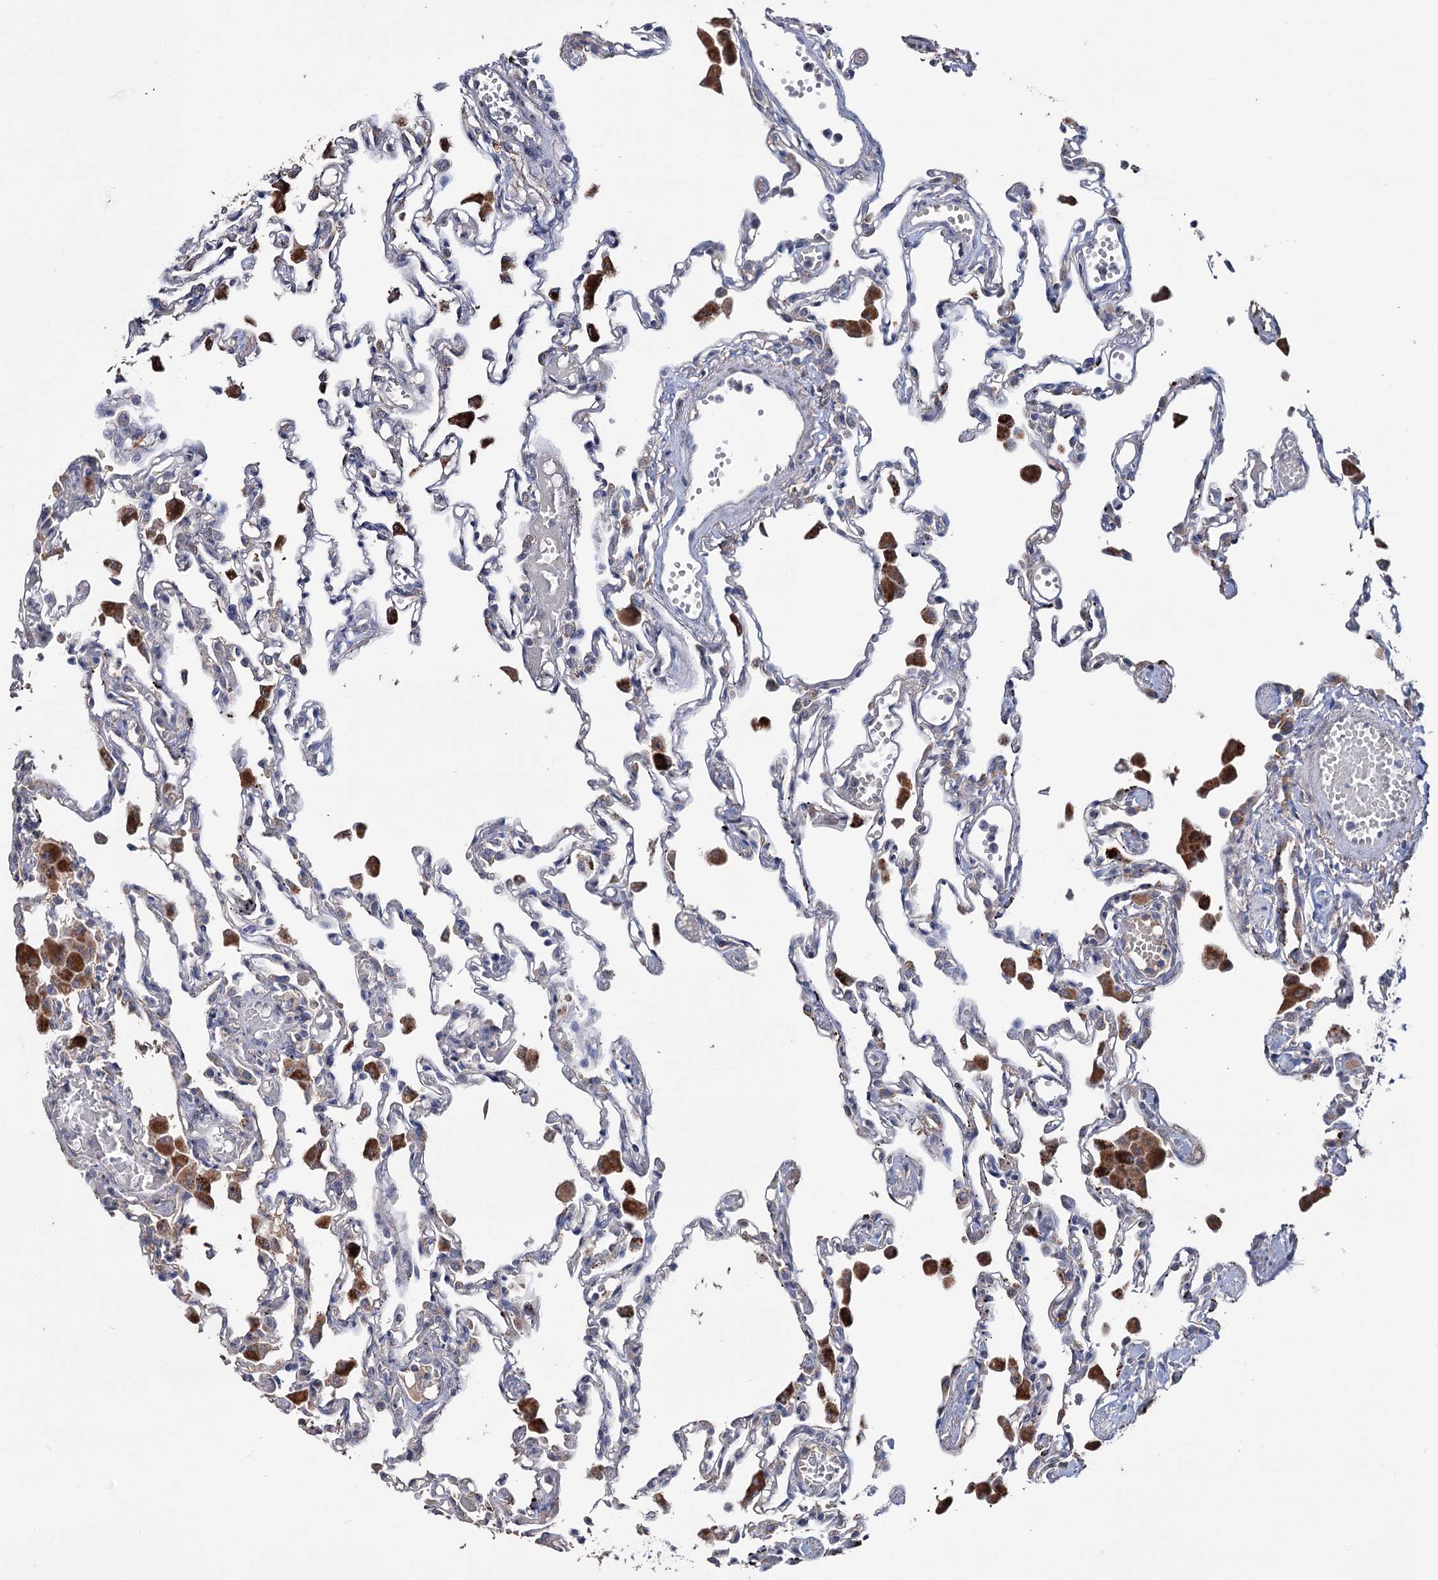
{"staining": {"intensity": "negative", "quantity": "none", "location": "none"}, "tissue": "lung", "cell_type": "Alveolar cells", "image_type": "normal", "snomed": [{"axis": "morphology", "description": "Normal tissue, NOS"}, {"axis": "topography", "description": "Bronchus"}, {"axis": "topography", "description": "Lung"}], "caption": "Immunohistochemistry (IHC) photomicrograph of normal lung: human lung stained with DAB (3,3'-diaminobenzidine) reveals no significant protein positivity in alveolar cells. The staining is performed using DAB brown chromogen with nuclei counter-stained in using hematoxylin.", "gene": "EPB41L5", "patient": {"sex": "female", "age": 49}}